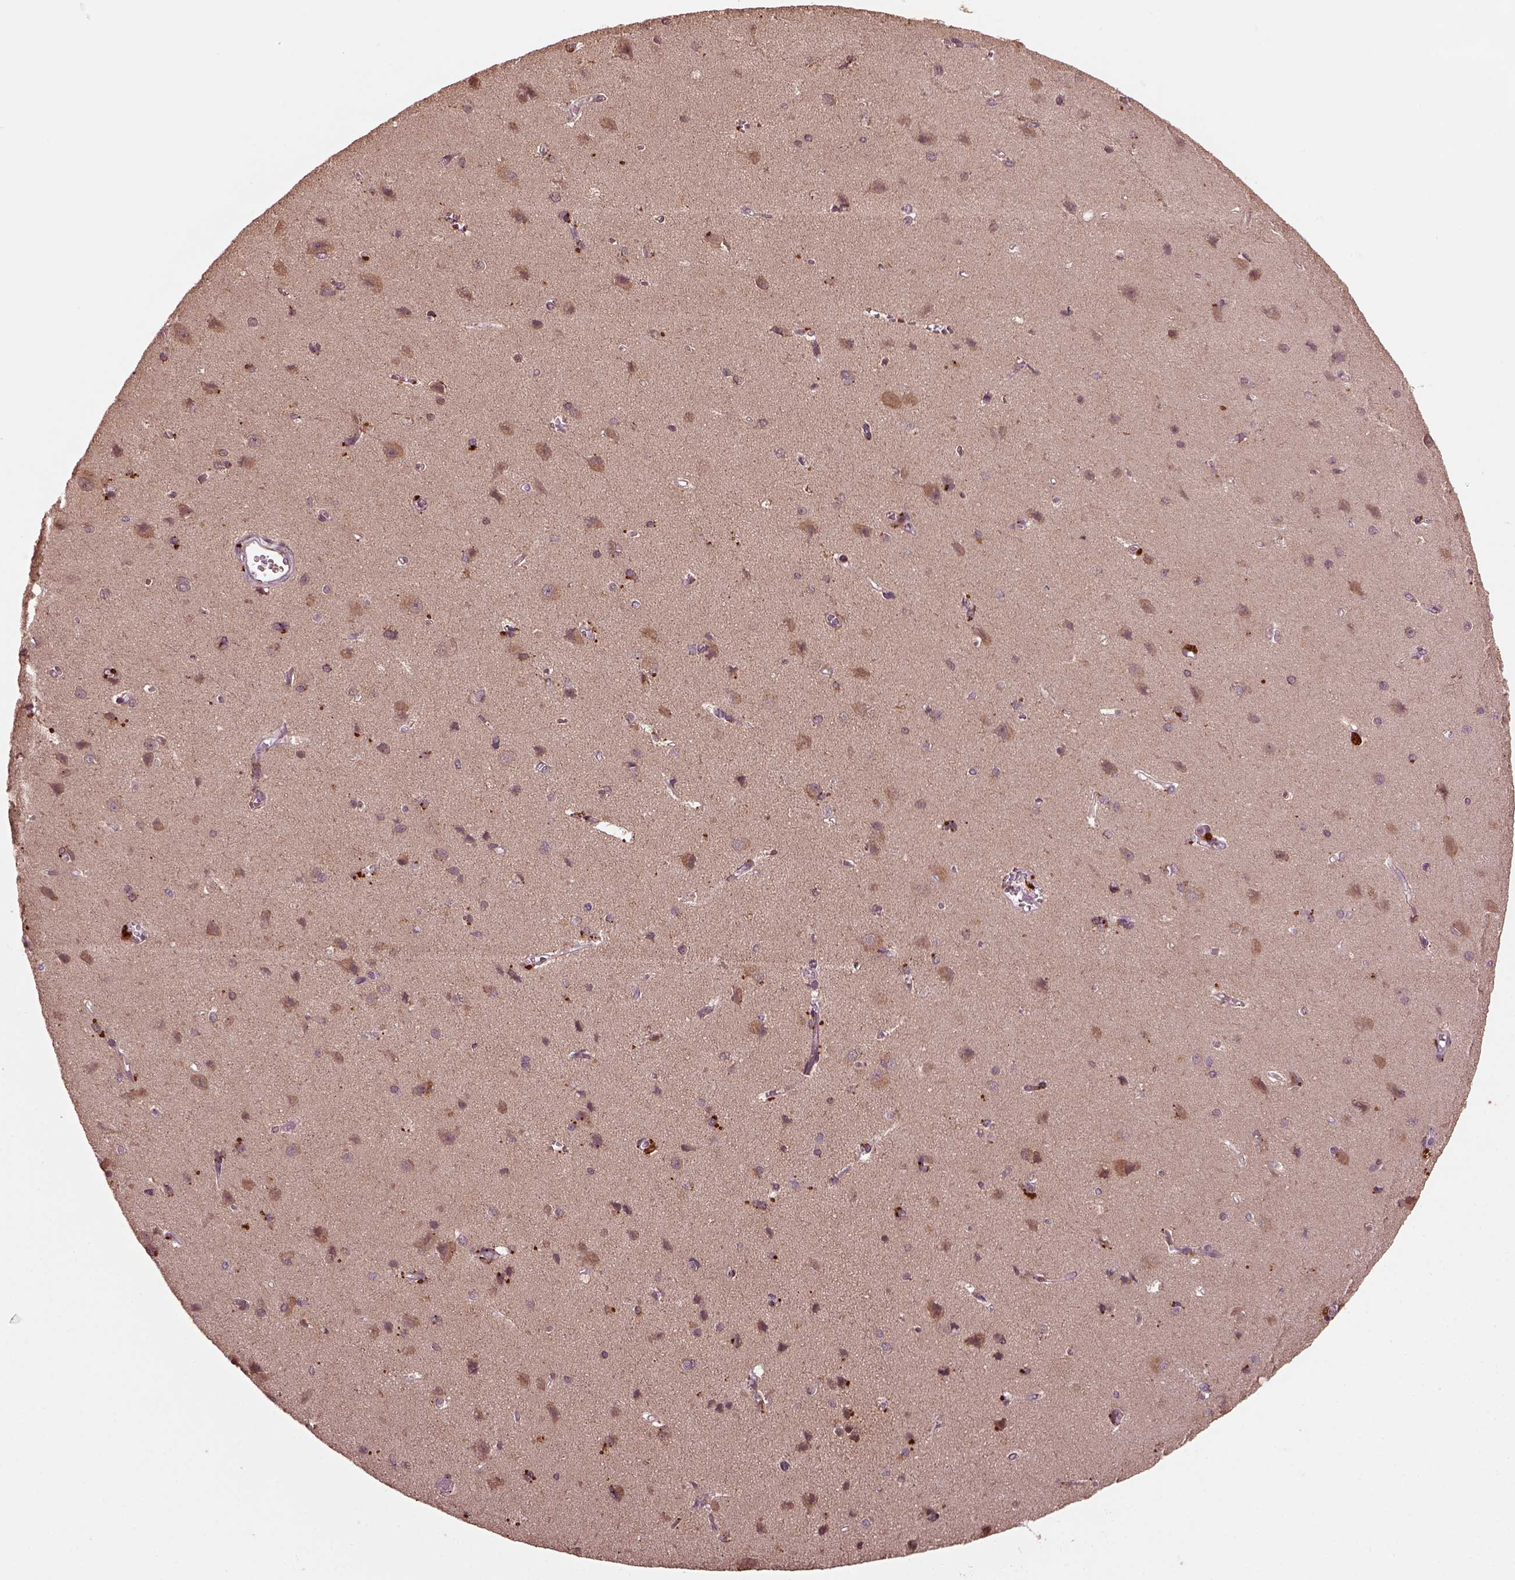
{"staining": {"intensity": "negative", "quantity": "none", "location": "none"}, "tissue": "cerebral cortex", "cell_type": "Endothelial cells", "image_type": "normal", "snomed": [{"axis": "morphology", "description": "Normal tissue, NOS"}, {"axis": "topography", "description": "Cerebral cortex"}], "caption": "This is an immunohistochemistry (IHC) histopathology image of unremarkable human cerebral cortex. There is no positivity in endothelial cells.", "gene": "RUFY3", "patient": {"sex": "male", "age": 37}}